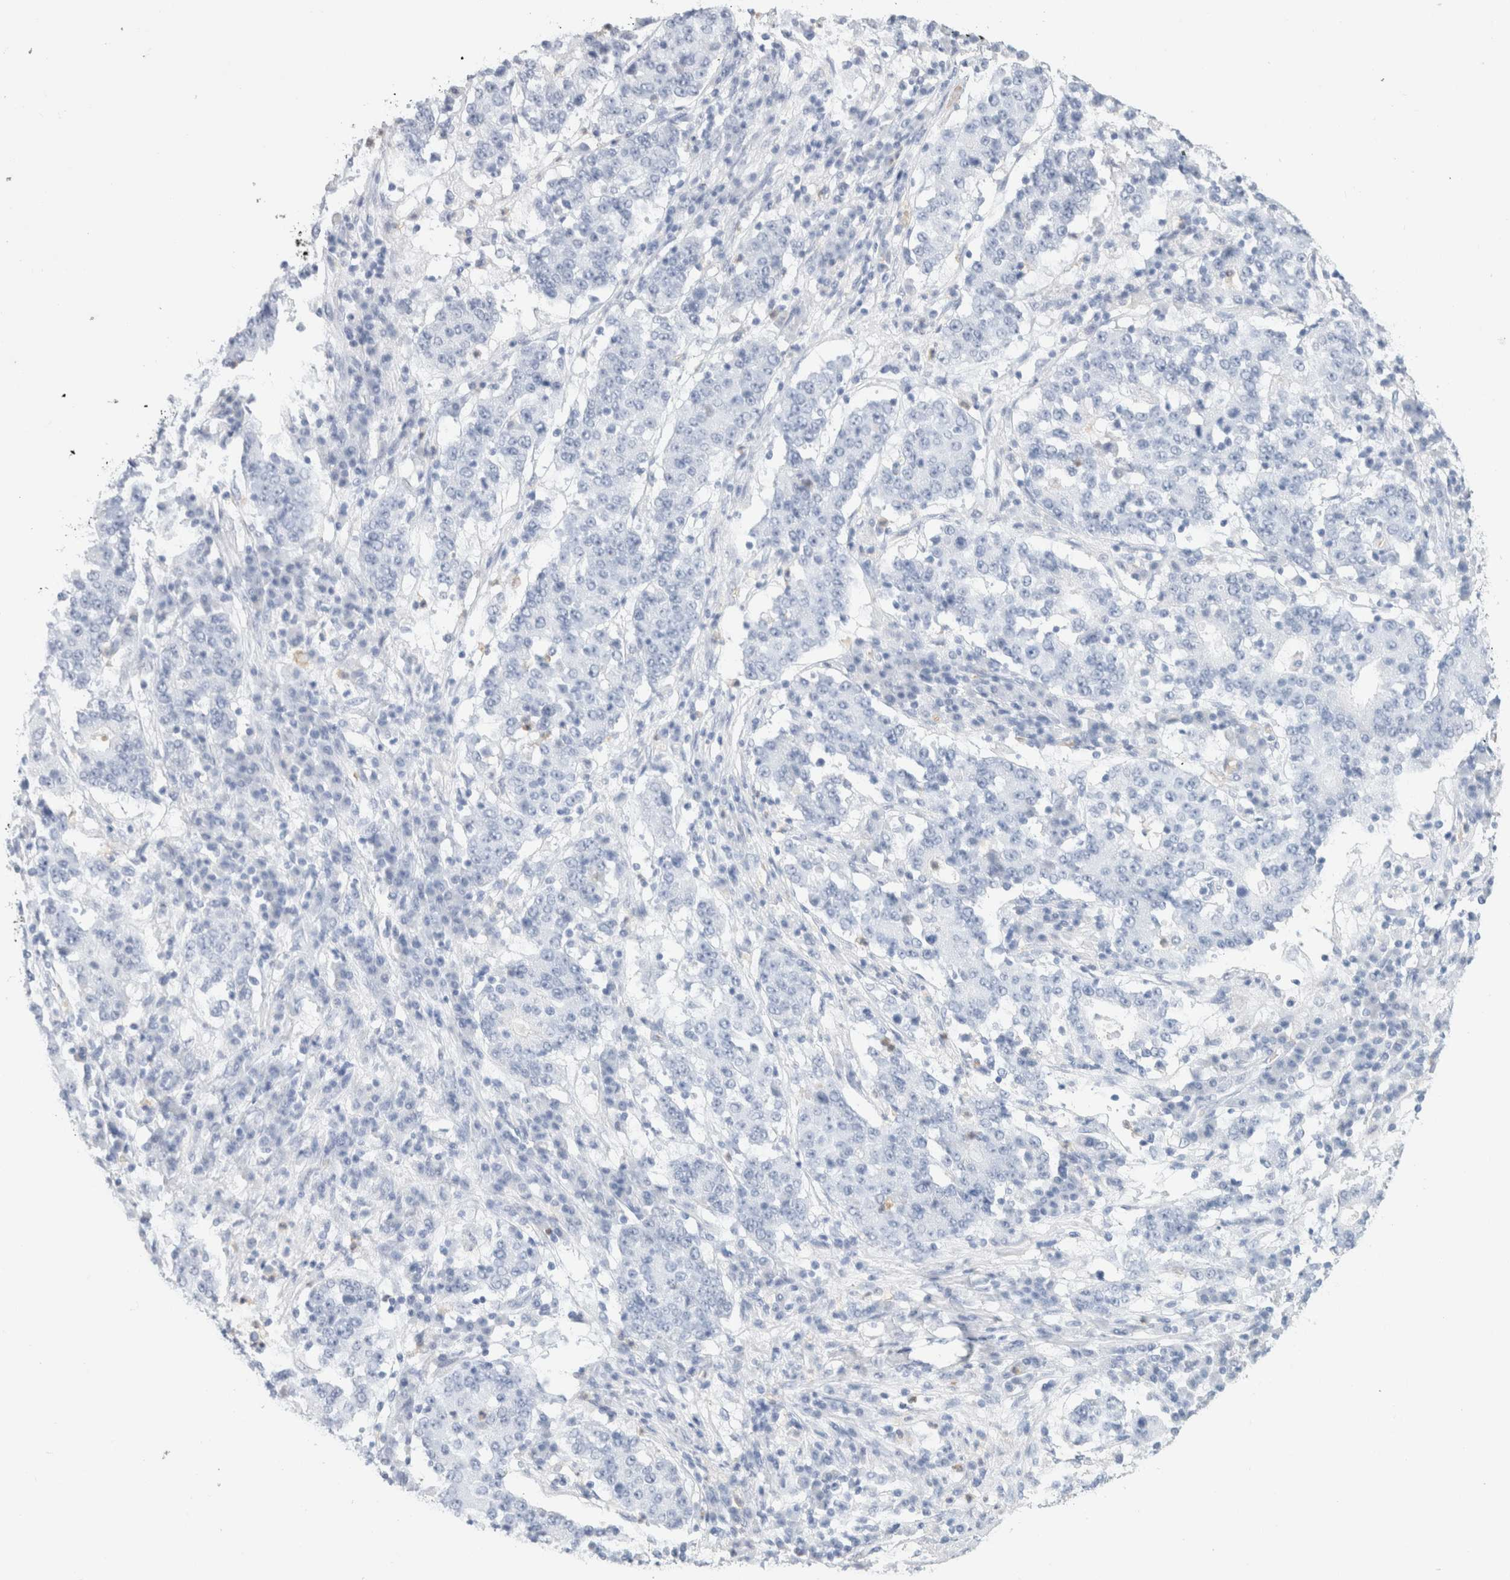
{"staining": {"intensity": "negative", "quantity": "none", "location": "none"}, "tissue": "stomach cancer", "cell_type": "Tumor cells", "image_type": "cancer", "snomed": [{"axis": "morphology", "description": "Adenocarcinoma, NOS"}, {"axis": "topography", "description": "Stomach"}], "caption": "A micrograph of adenocarcinoma (stomach) stained for a protein exhibits no brown staining in tumor cells.", "gene": "ARG1", "patient": {"sex": "male", "age": 59}}